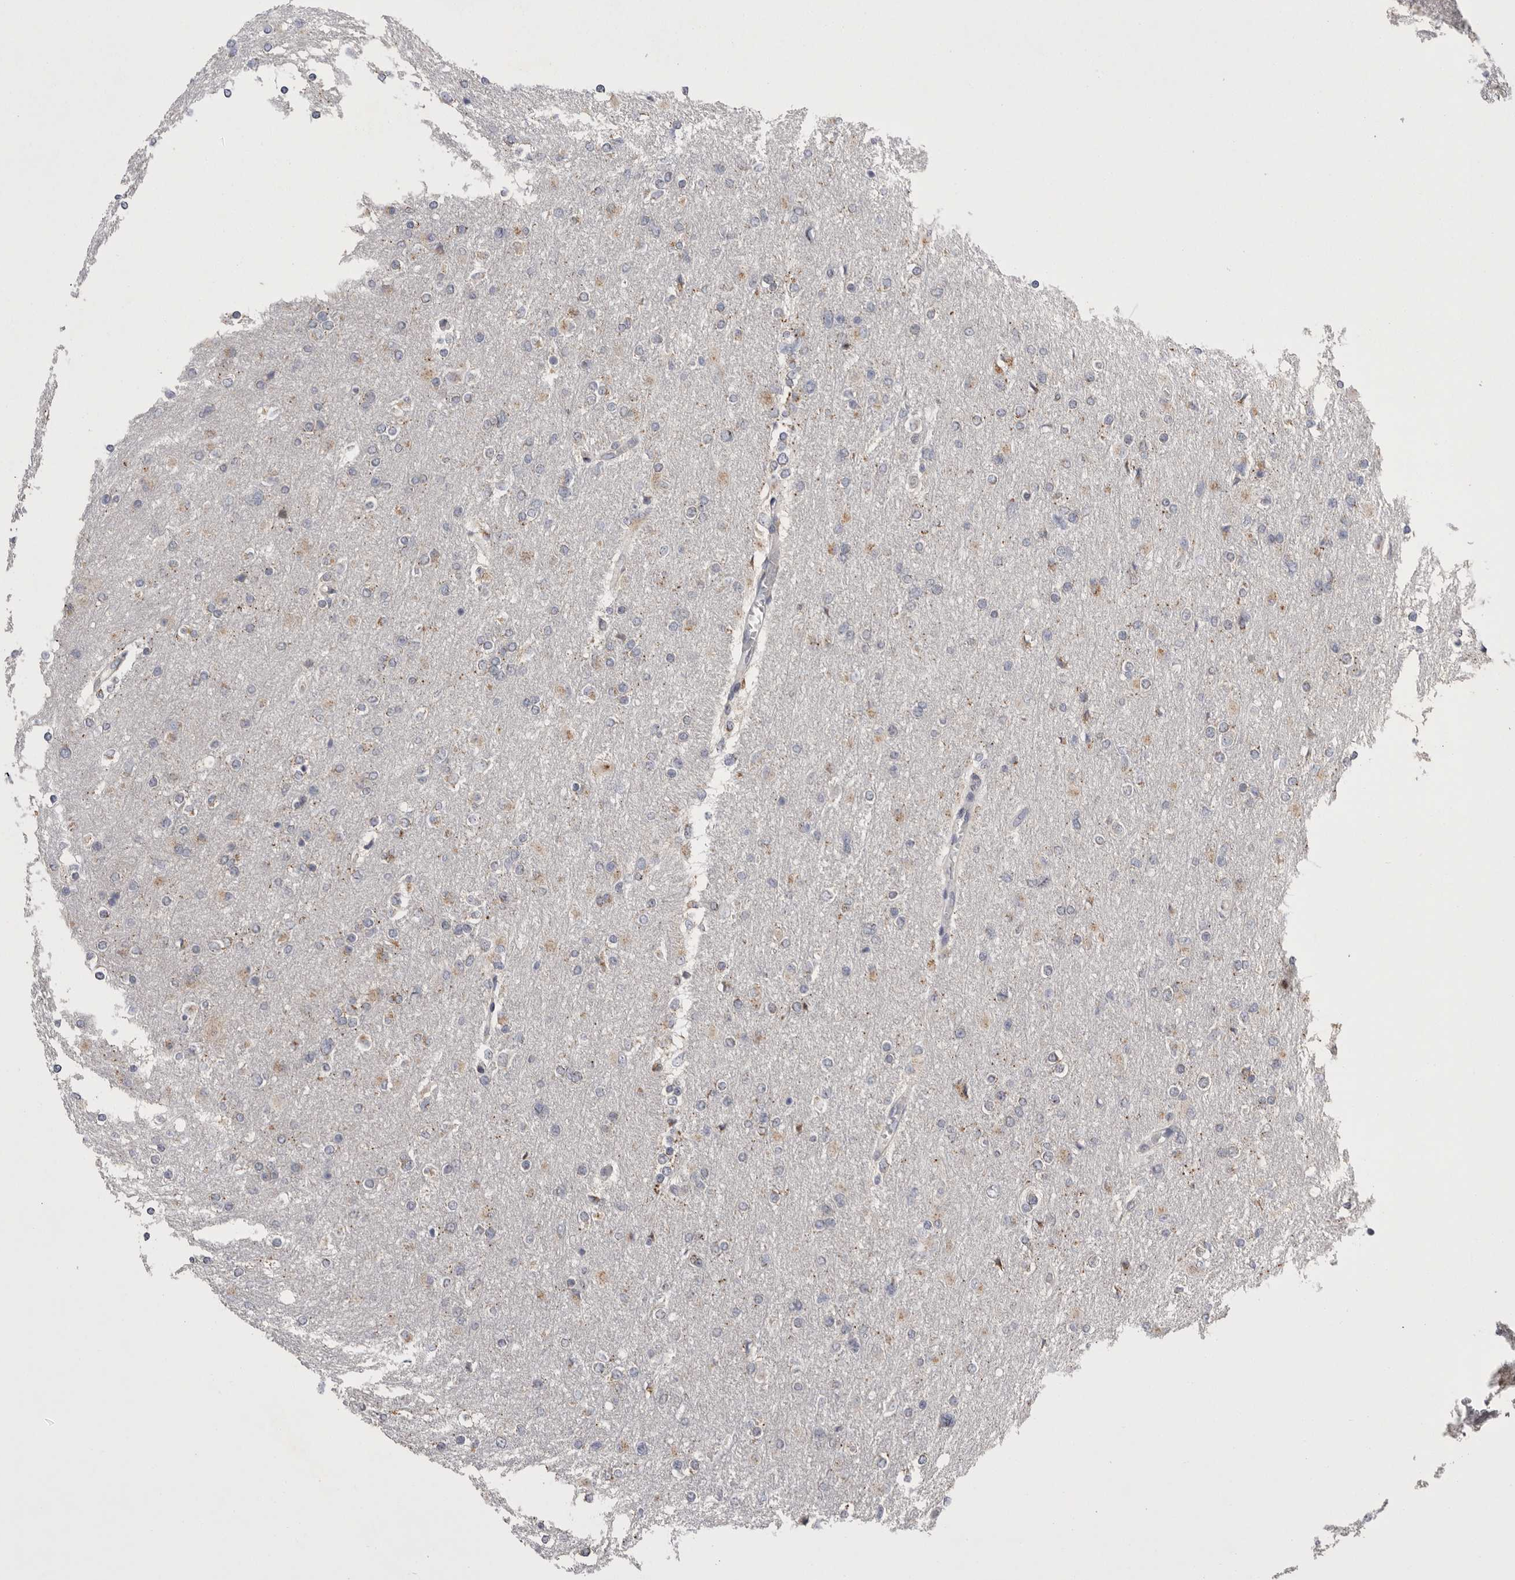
{"staining": {"intensity": "negative", "quantity": "none", "location": "none"}, "tissue": "glioma", "cell_type": "Tumor cells", "image_type": "cancer", "snomed": [{"axis": "morphology", "description": "Glioma, malignant, High grade"}, {"axis": "topography", "description": "Cerebral cortex"}], "caption": "Immunohistochemical staining of glioma reveals no significant staining in tumor cells.", "gene": "CCDC126", "patient": {"sex": "female", "age": 36}}